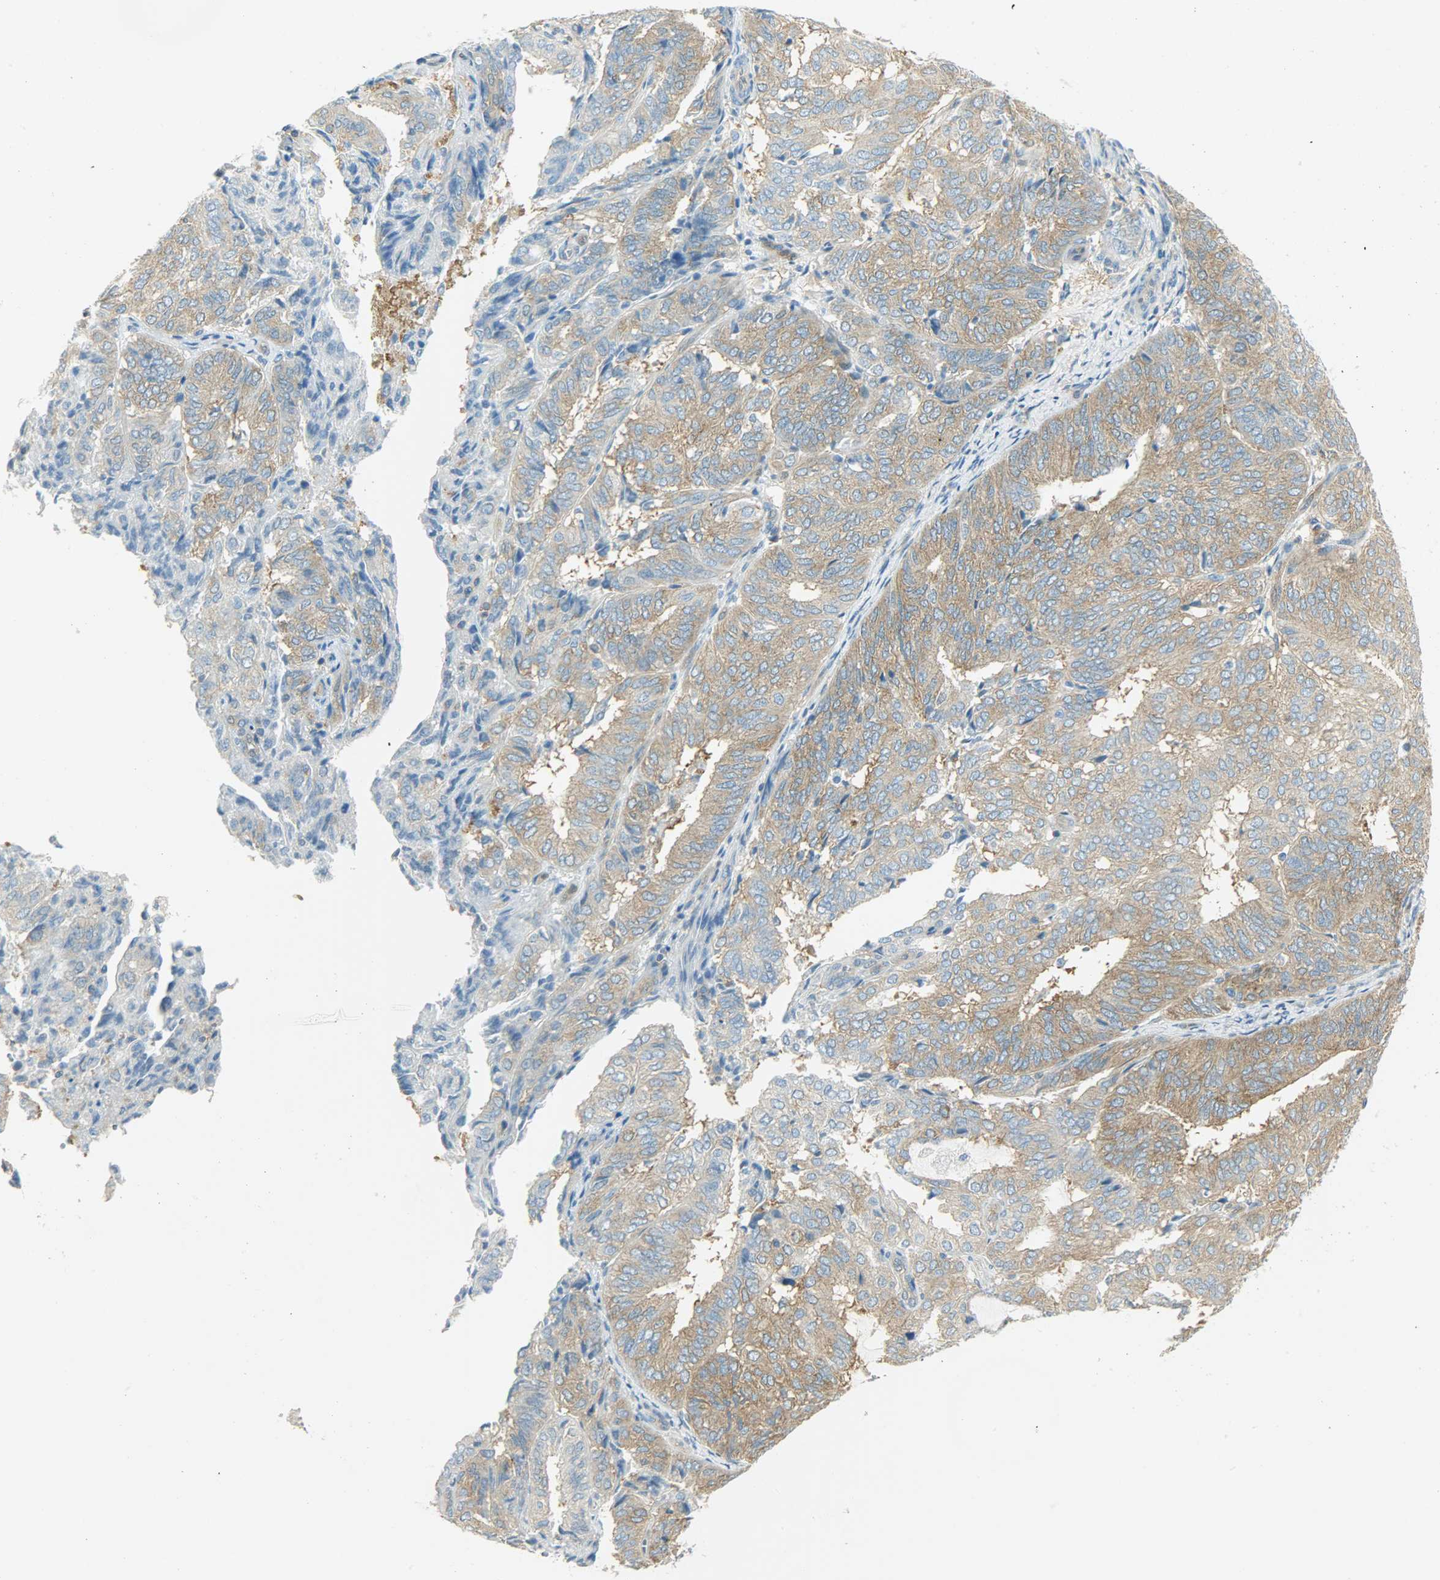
{"staining": {"intensity": "moderate", "quantity": ">75%", "location": "cytoplasmic/membranous"}, "tissue": "endometrial cancer", "cell_type": "Tumor cells", "image_type": "cancer", "snomed": [{"axis": "morphology", "description": "Adenocarcinoma, NOS"}, {"axis": "topography", "description": "Uterus"}], "caption": "The histopathology image reveals a brown stain indicating the presence of a protein in the cytoplasmic/membranous of tumor cells in endometrial cancer.", "gene": "TSC22D2", "patient": {"sex": "female", "age": 60}}